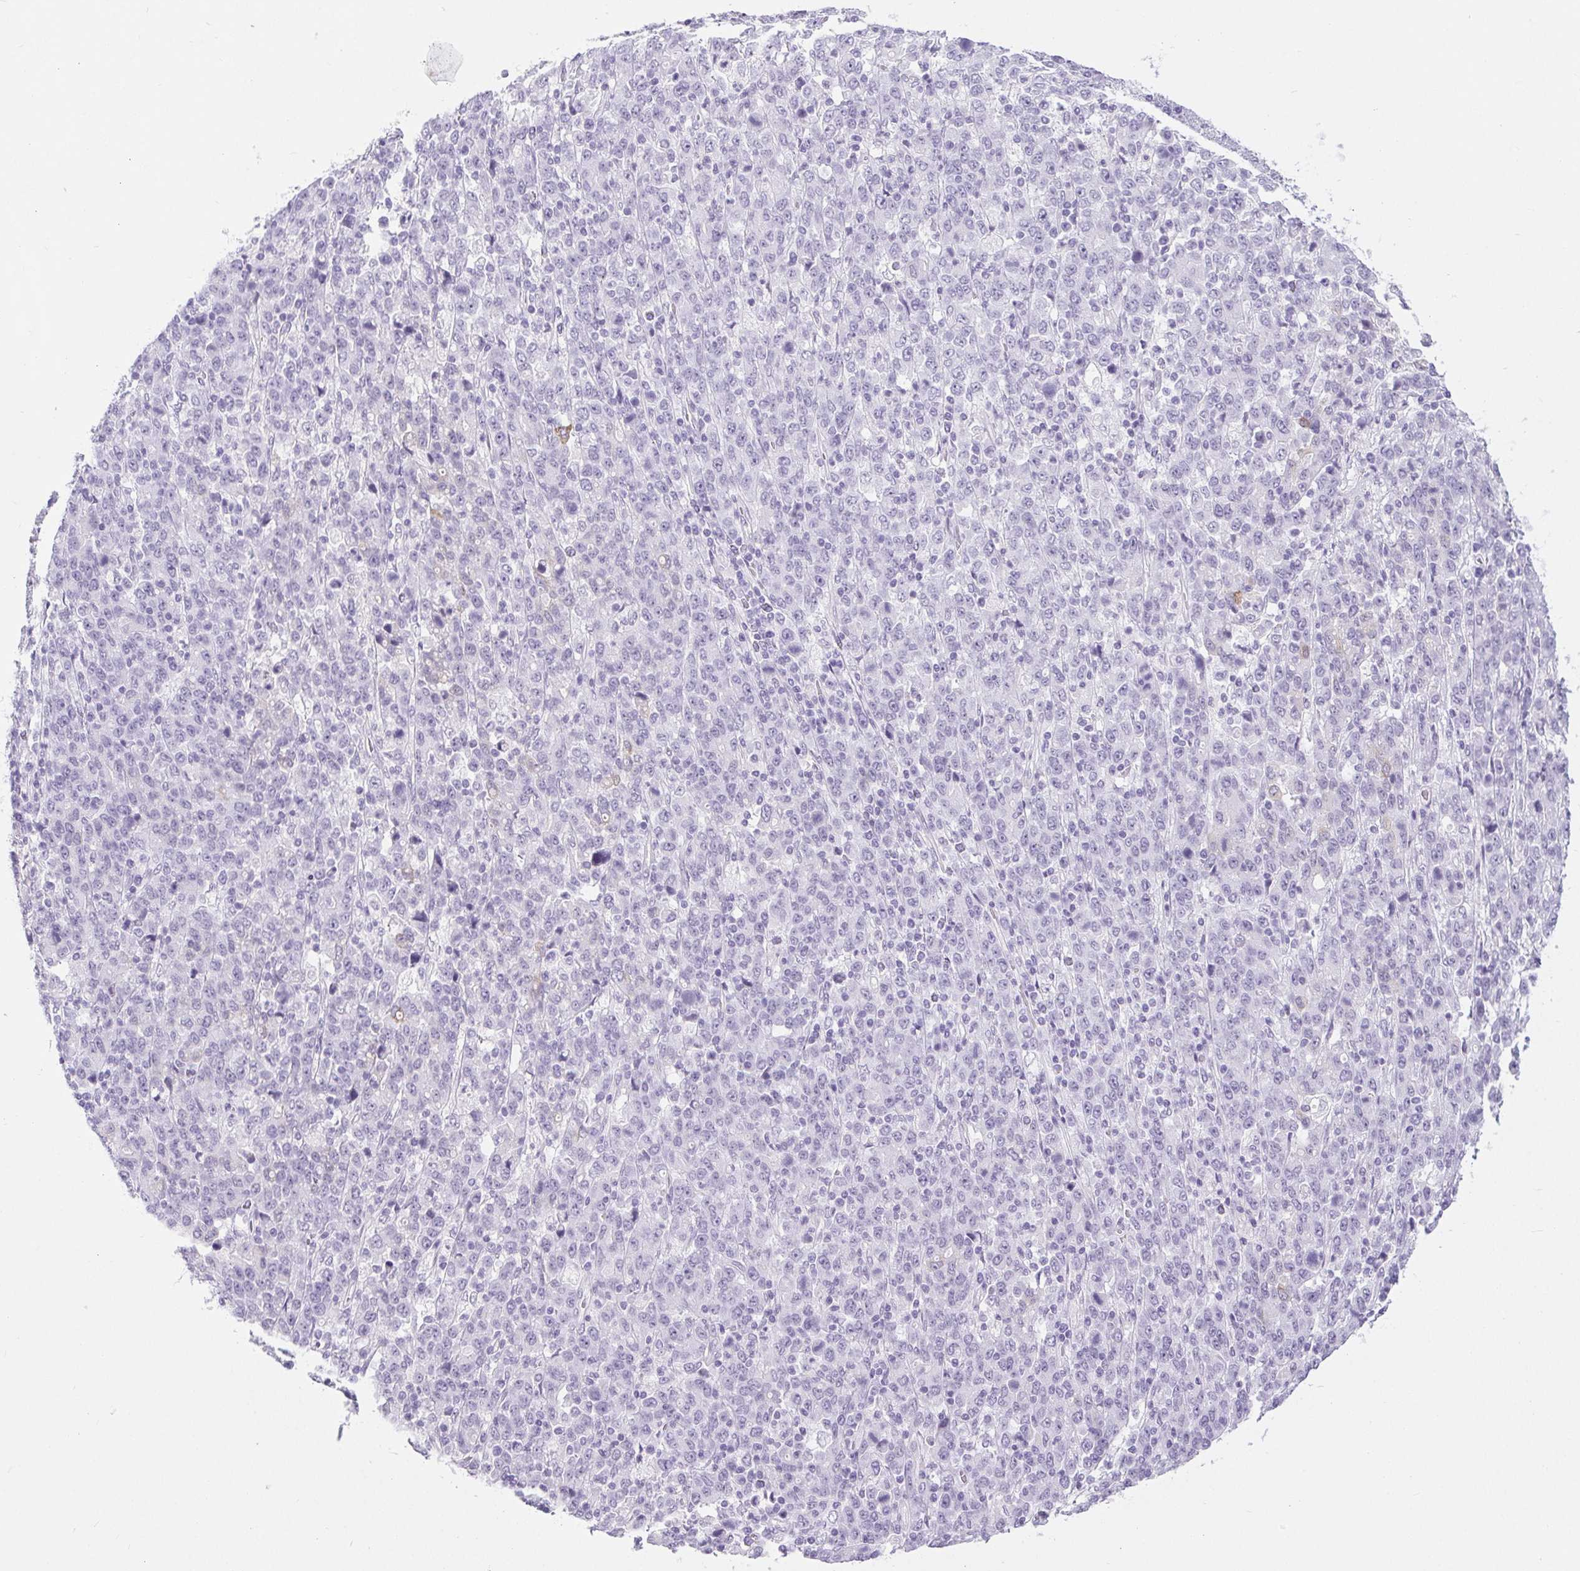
{"staining": {"intensity": "negative", "quantity": "none", "location": "none"}, "tissue": "stomach cancer", "cell_type": "Tumor cells", "image_type": "cancer", "snomed": [{"axis": "morphology", "description": "Adenocarcinoma, NOS"}, {"axis": "topography", "description": "Stomach, upper"}], "caption": "Human stomach cancer stained for a protein using IHC demonstrates no staining in tumor cells.", "gene": "BCAS1", "patient": {"sex": "male", "age": 69}}